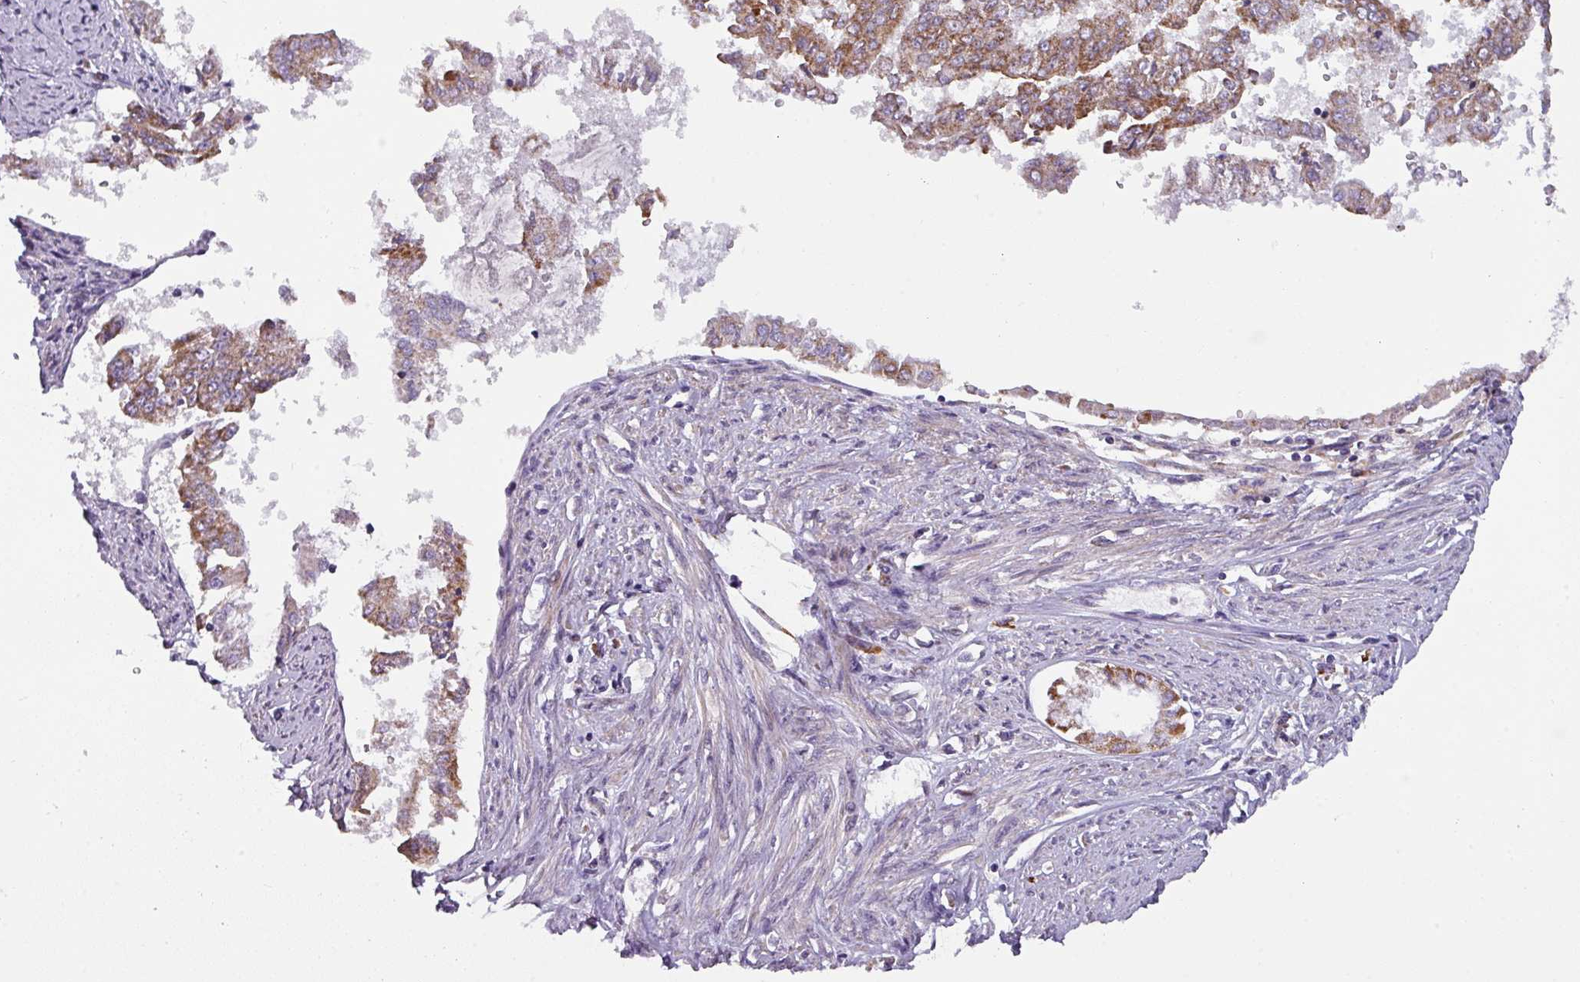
{"staining": {"intensity": "moderate", "quantity": "25%-75%", "location": "cytoplasmic/membranous"}, "tissue": "endometrial cancer", "cell_type": "Tumor cells", "image_type": "cancer", "snomed": [{"axis": "morphology", "description": "Adenocarcinoma, NOS"}, {"axis": "topography", "description": "Endometrium"}], "caption": "The photomicrograph shows a brown stain indicating the presence of a protein in the cytoplasmic/membranous of tumor cells in endometrial cancer.", "gene": "C2orf68", "patient": {"sex": "female", "age": 76}}